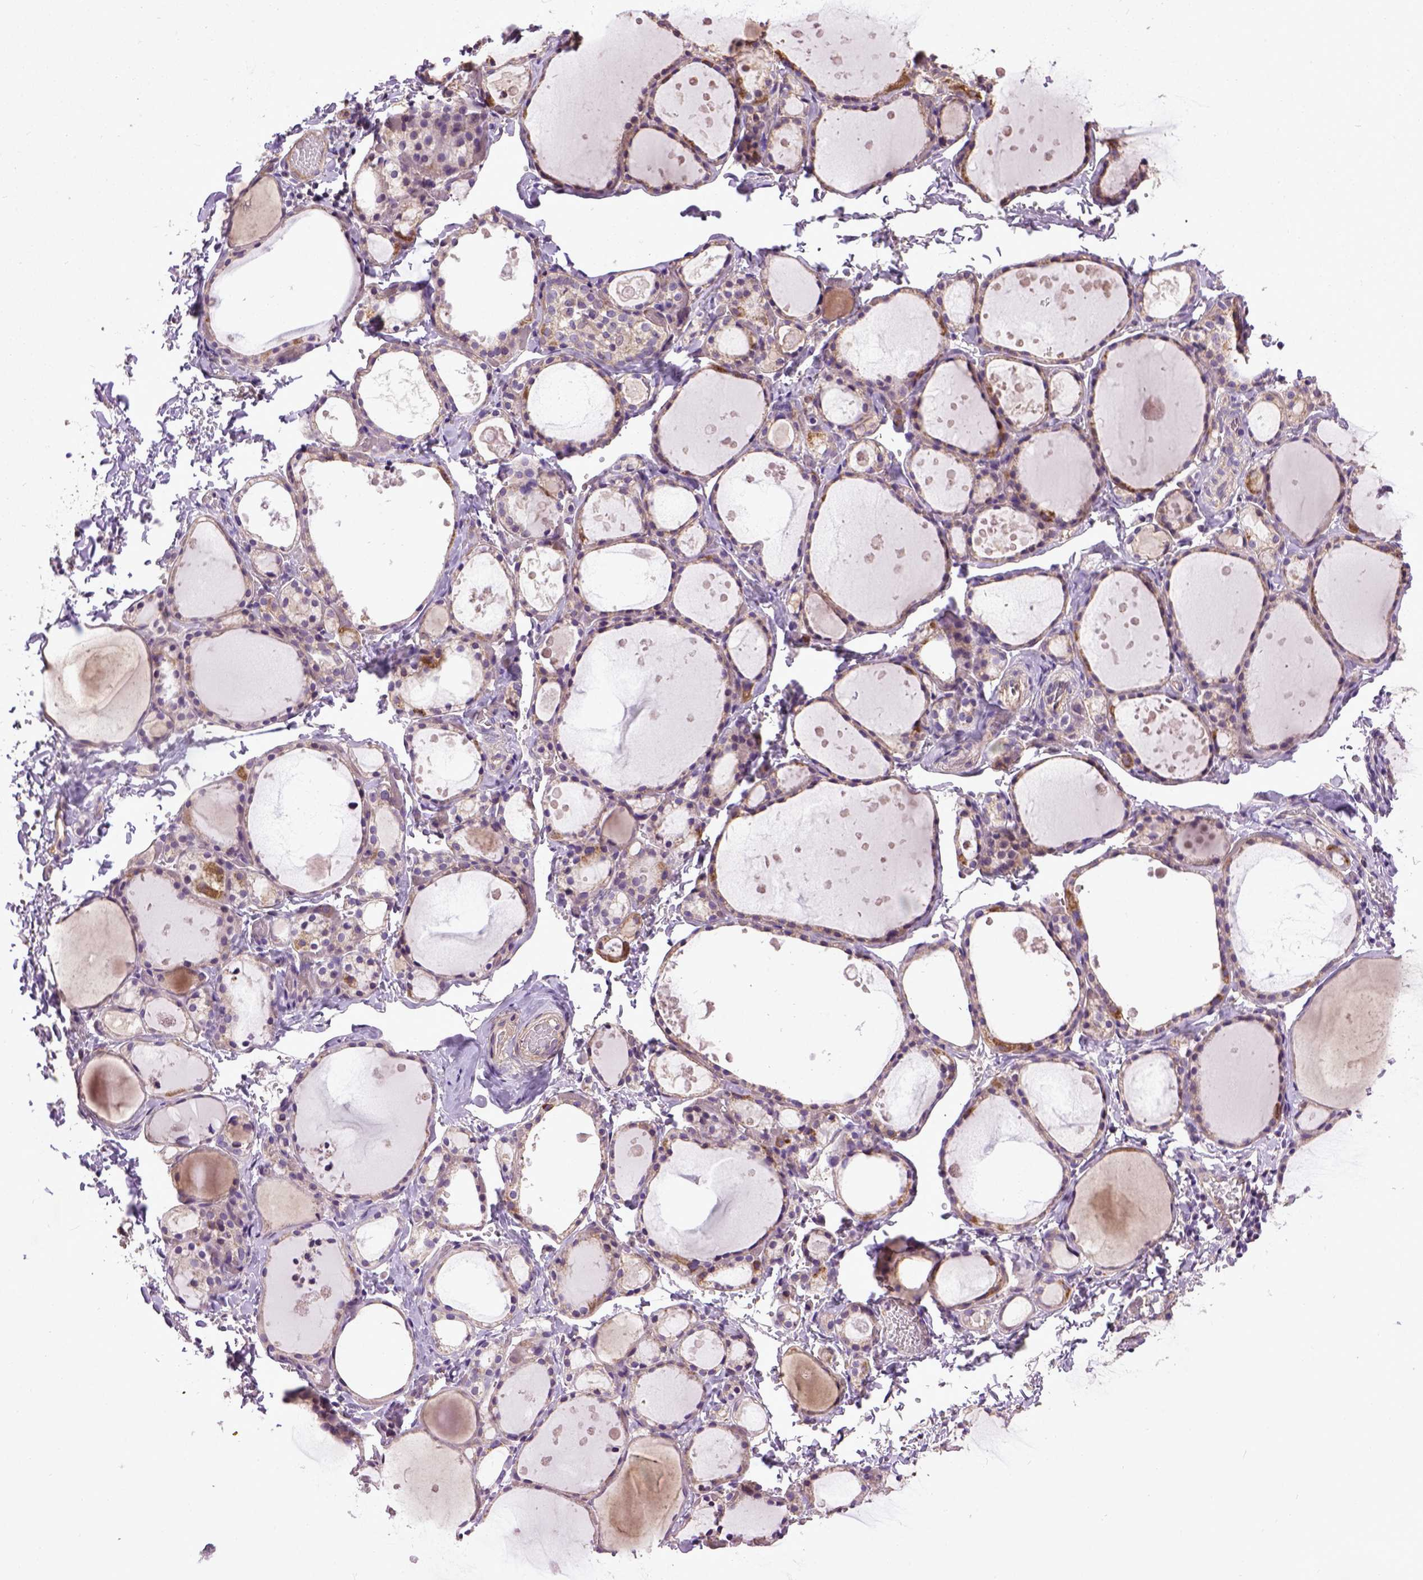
{"staining": {"intensity": "weak", "quantity": ">75%", "location": "cytoplasmic/membranous"}, "tissue": "thyroid gland", "cell_type": "Glandular cells", "image_type": "normal", "snomed": [{"axis": "morphology", "description": "Normal tissue, NOS"}, {"axis": "topography", "description": "Thyroid gland"}], "caption": "Weak cytoplasmic/membranous staining for a protein is appreciated in about >75% of glandular cells of normal thyroid gland using IHC.", "gene": "ENG", "patient": {"sex": "male", "age": 68}}